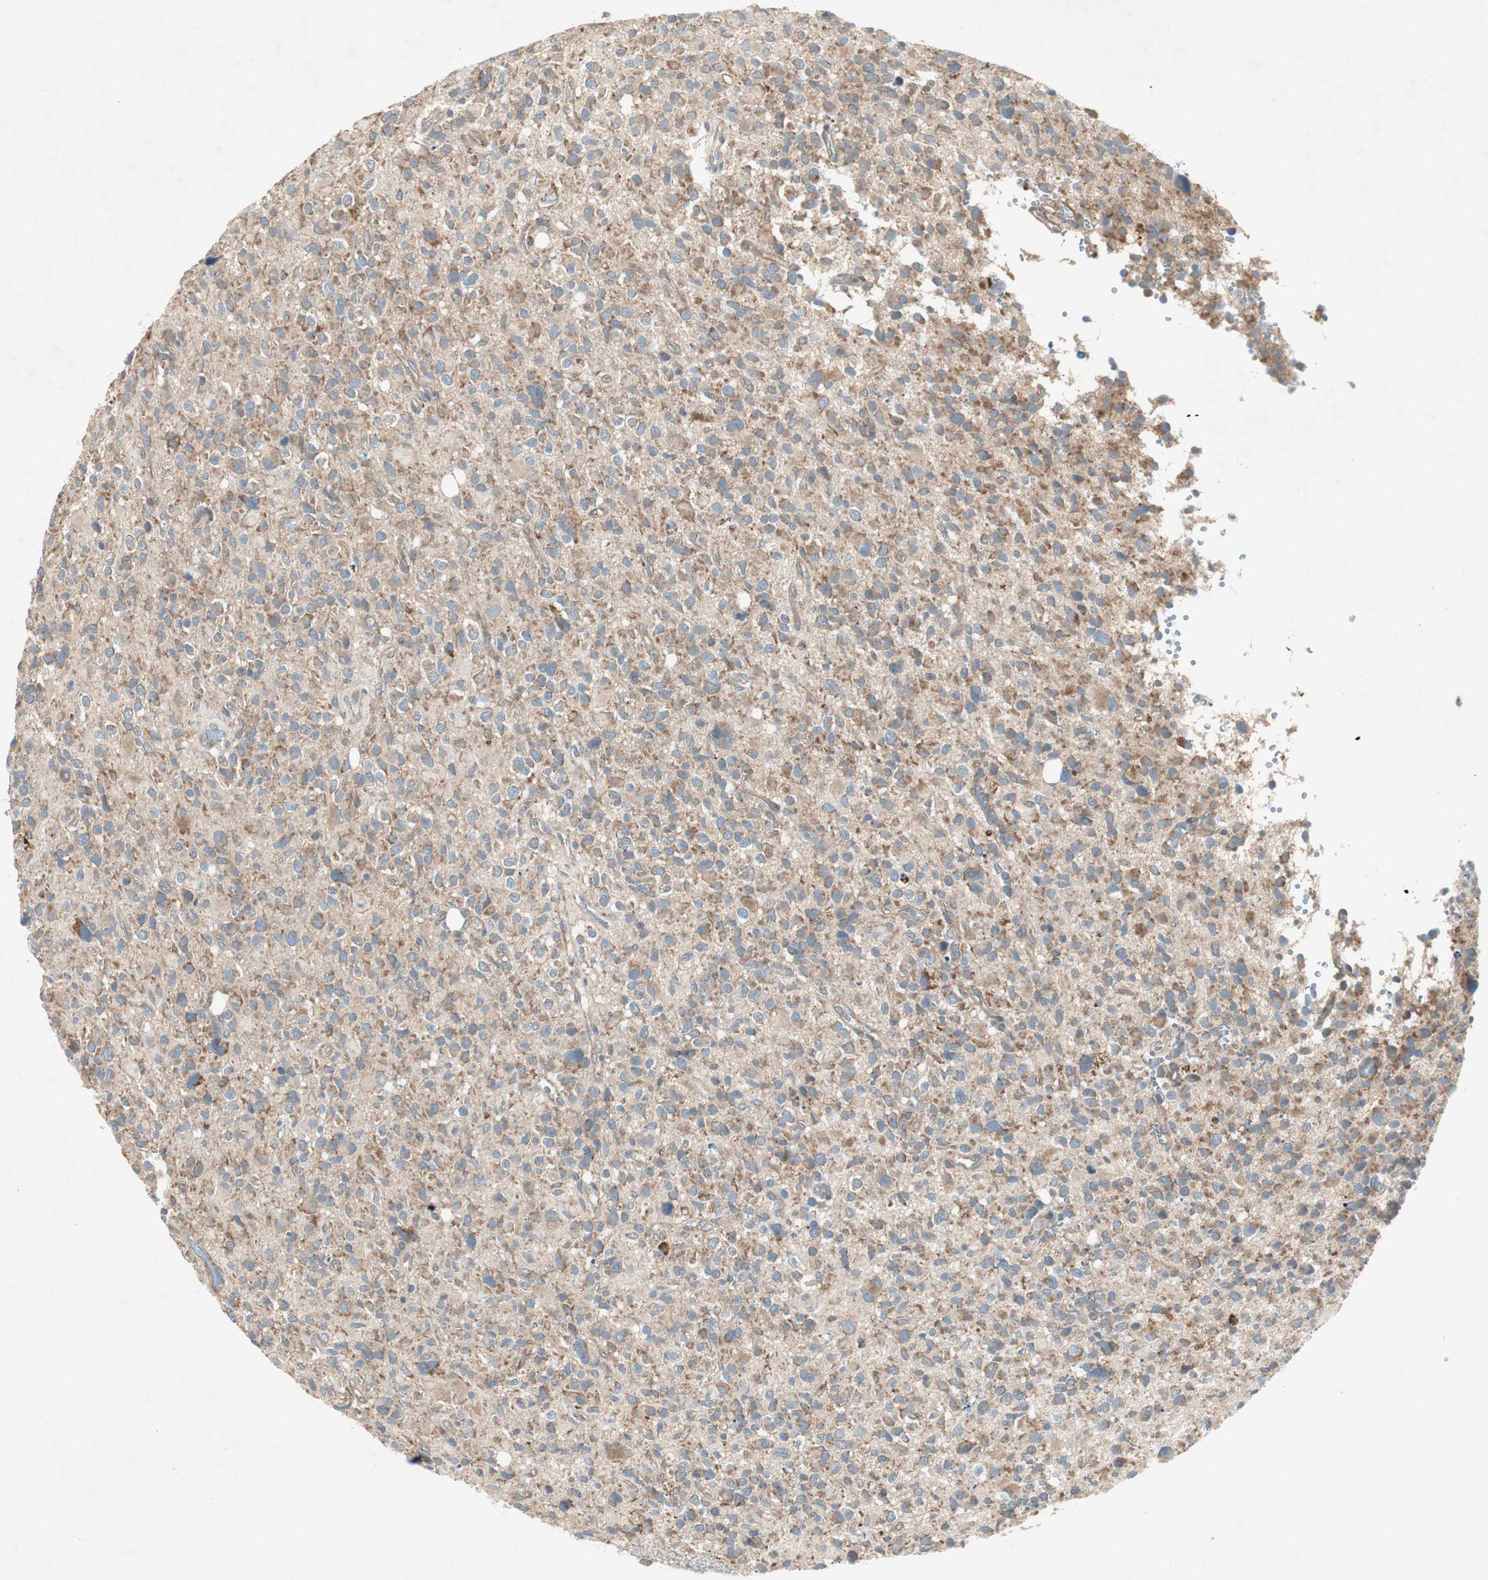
{"staining": {"intensity": "moderate", "quantity": ">75%", "location": "cytoplasmic/membranous"}, "tissue": "glioma", "cell_type": "Tumor cells", "image_type": "cancer", "snomed": [{"axis": "morphology", "description": "Glioma, malignant, High grade"}, {"axis": "topography", "description": "Brain"}], "caption": "About >75% of tumor cells in glioma demonstrate moderate cytoplasmic/membranous protein staining as visualized by brown immunohistochemical staining.", "gene": "RPL23", "patient": {"sex": "male", "age": 48}}